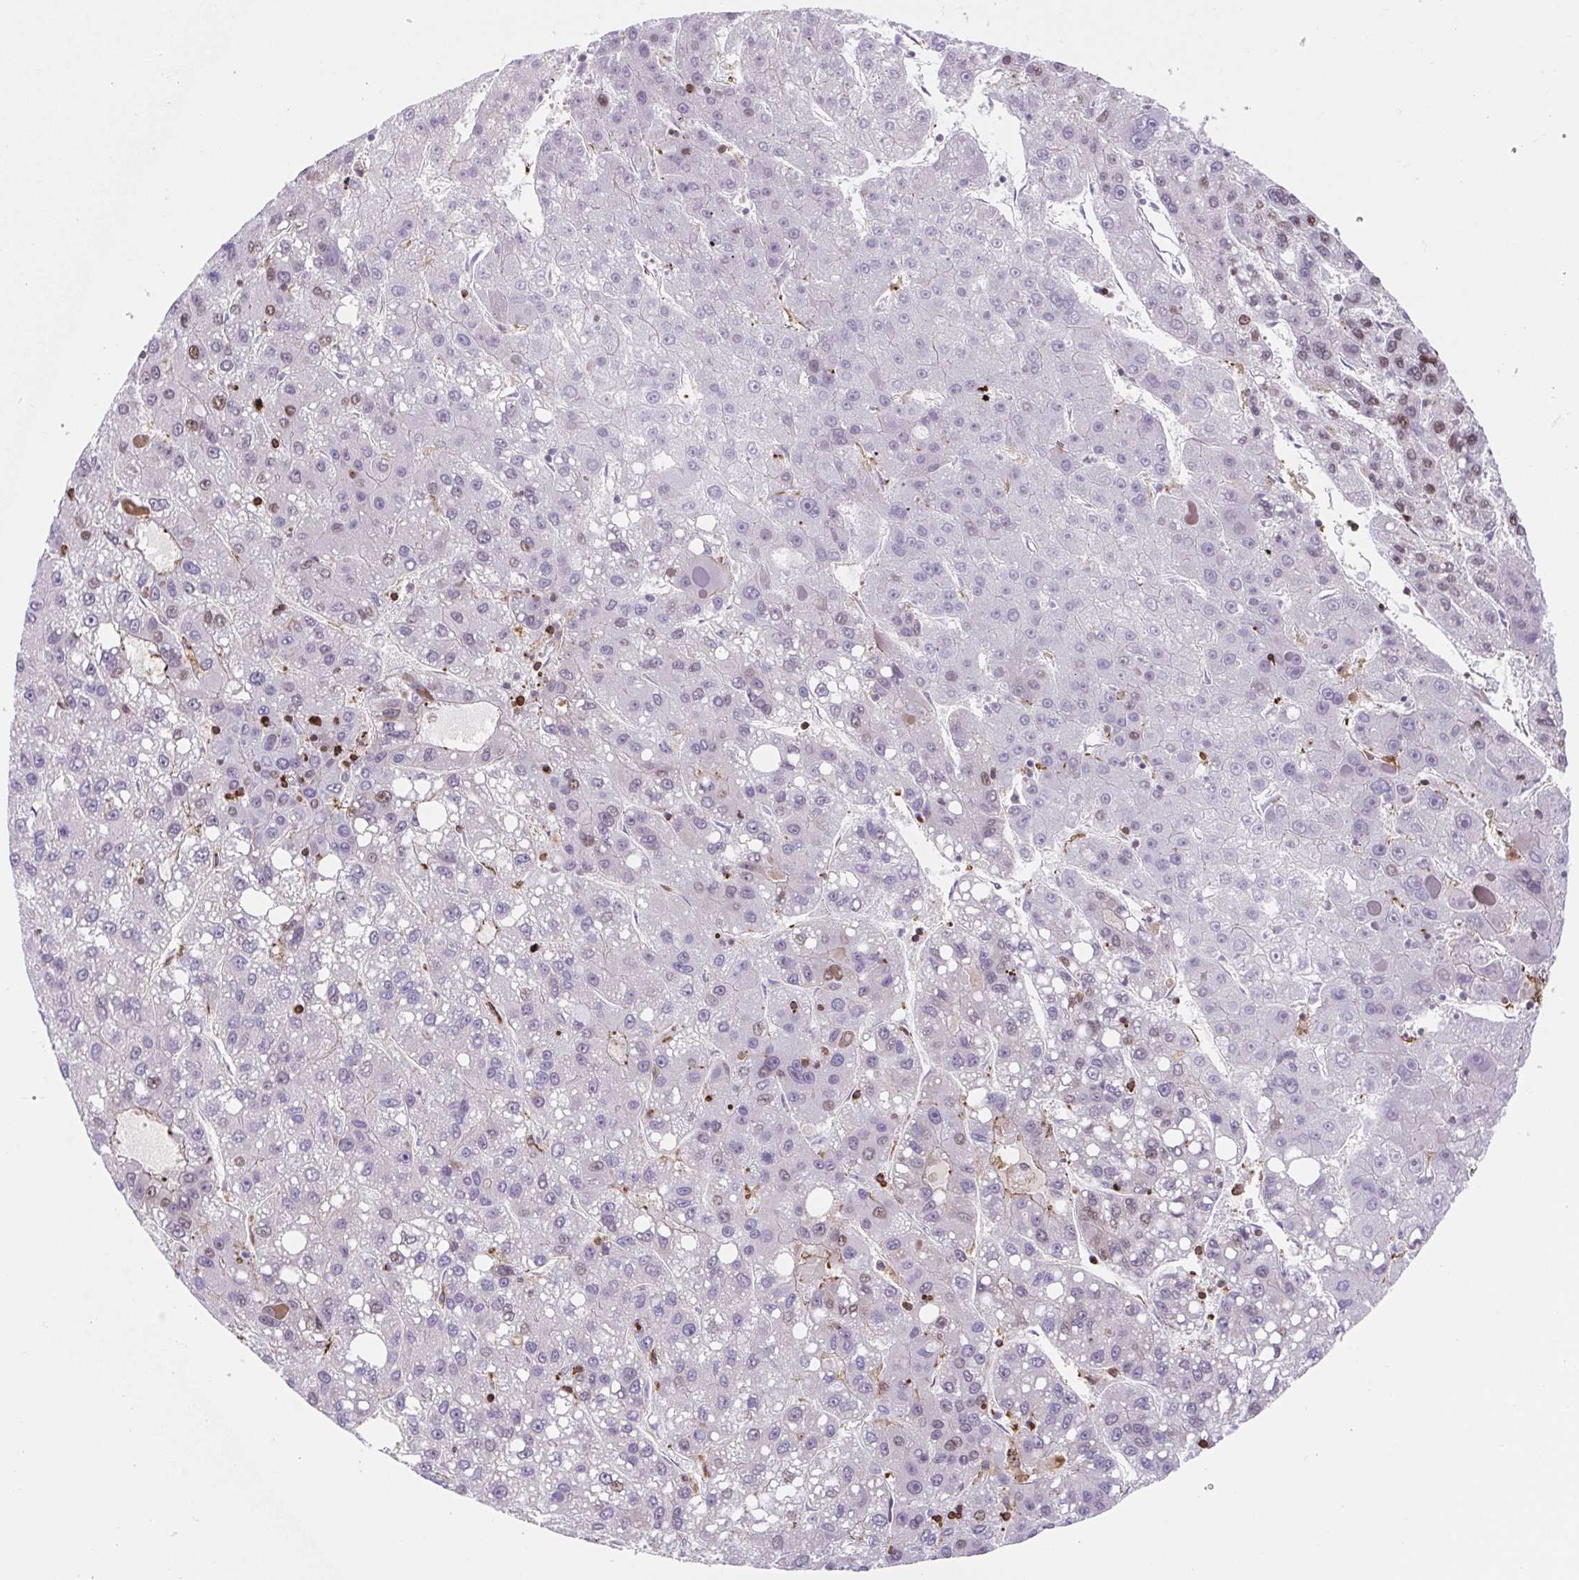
{"staining": {"intensity": "negative", "quantity": "none", "location": "none"}, "tissue": "liver cancer", "cell_type": "Tumor cells", "image_type": "cancer", "snomed": [{"axis": "morphology", "description": "Carcinoma, Hepatocellular, NOS"}, {"axis": "topography", "description": "Liver"}], "caption": "DAB (3,3'-diaminobenzidine) immunohistochemical staining of hepatocellular carcinoma (liver) reveals no significant expression in tumor cells.", "gene": "TPRG1", "patient": {"sex": "female", "age": 82}}